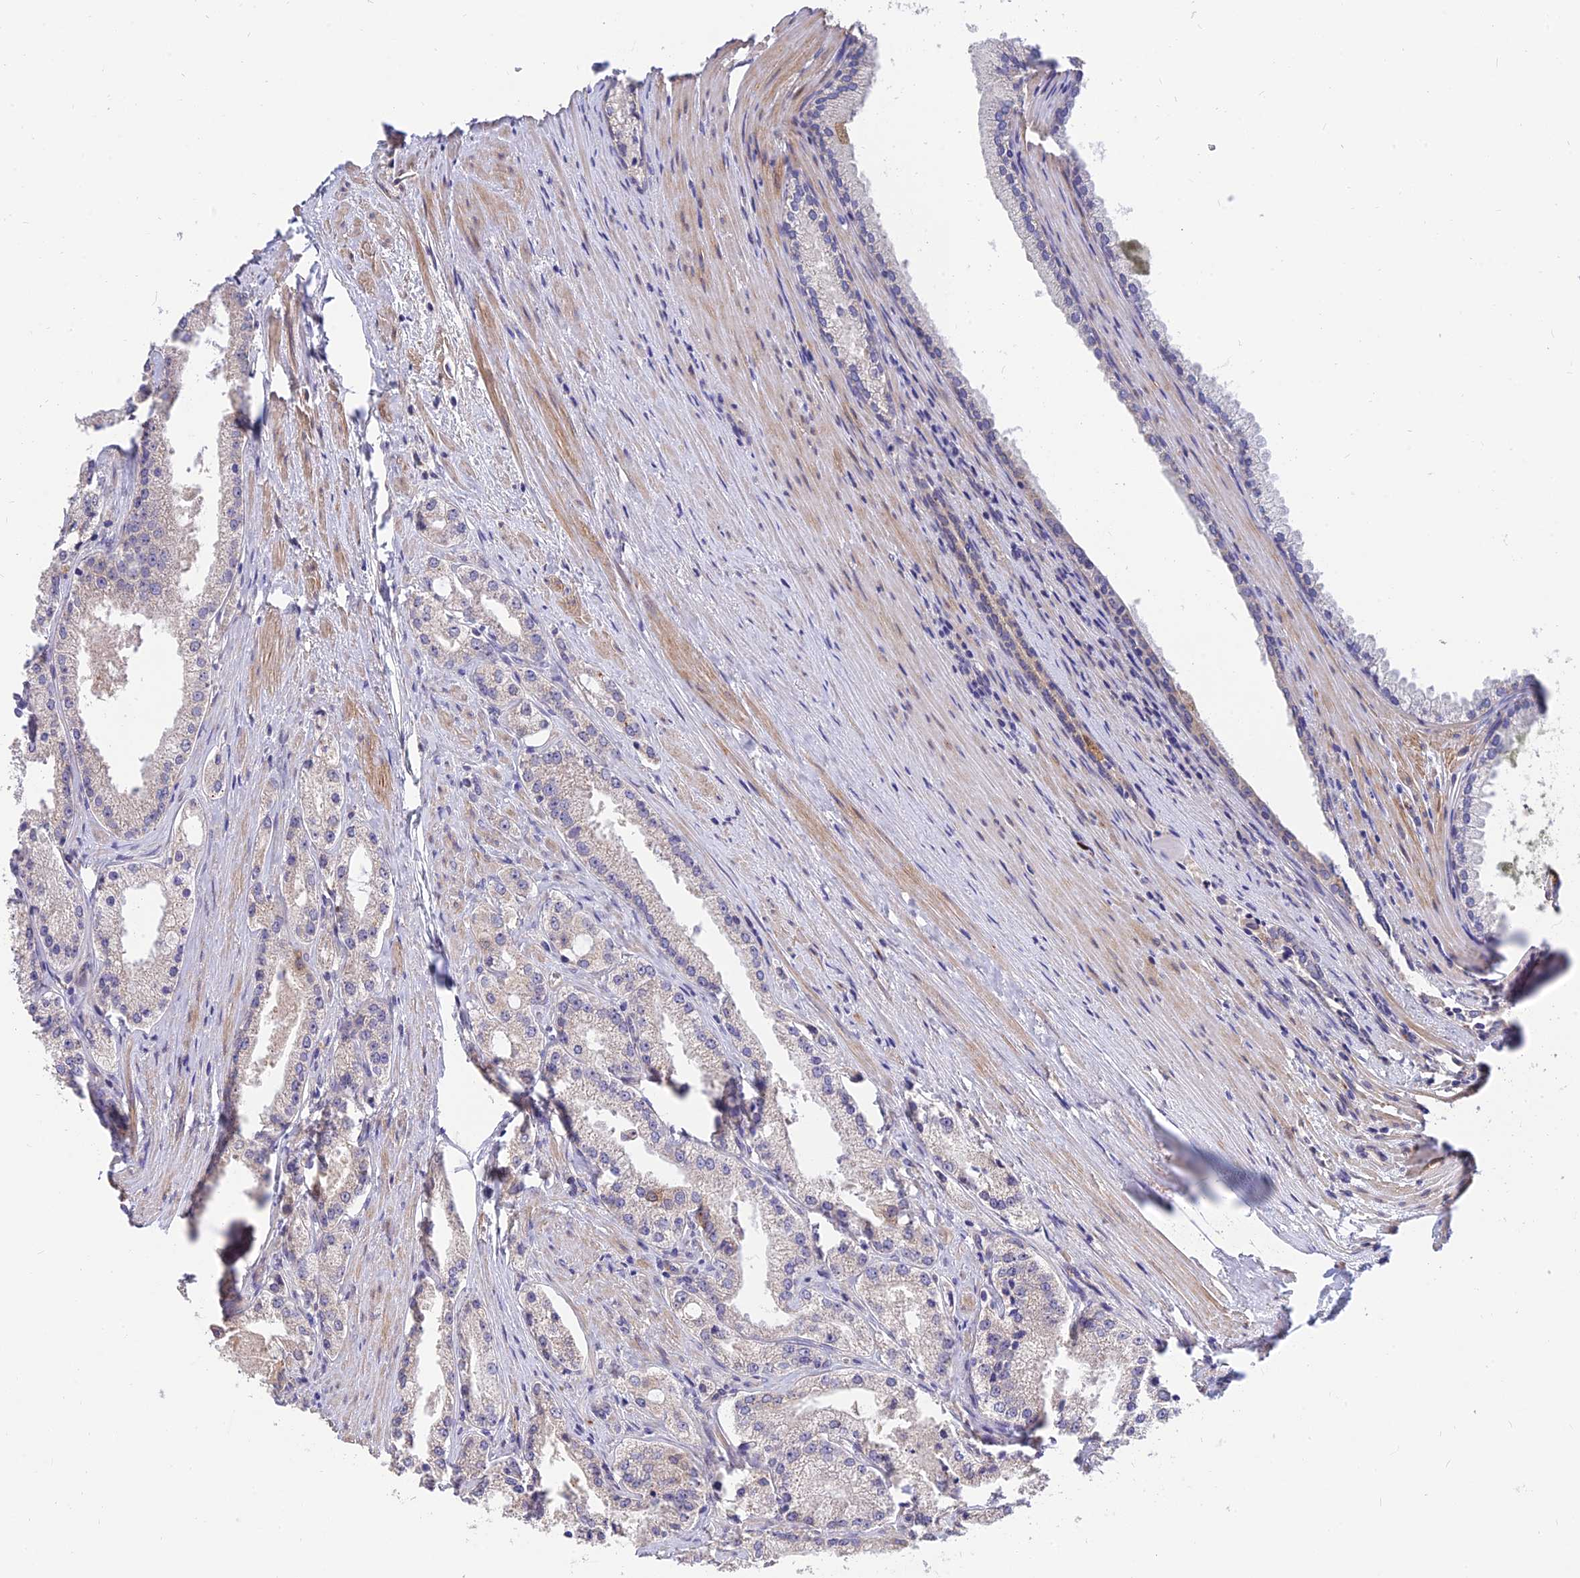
{"staining": {"intensity": "negative", "quantity": "none", "location": "none"}, "tissue": "prostate cancer", "cell_type": "Tumor cells", "image_type": "cancer", "snomed": [{"axis": "morphology", "description": "Adenocarcinoma, Low grade"}, {"axis": "topography", "description": "Prostate"}], "caption": "IHC of human prostate cancer (low-grade adenocarcinoma) exhibits no positivity in tumor cells.", "gene": "MRPL35", "patient": {"sex": "male", "age": 69}}